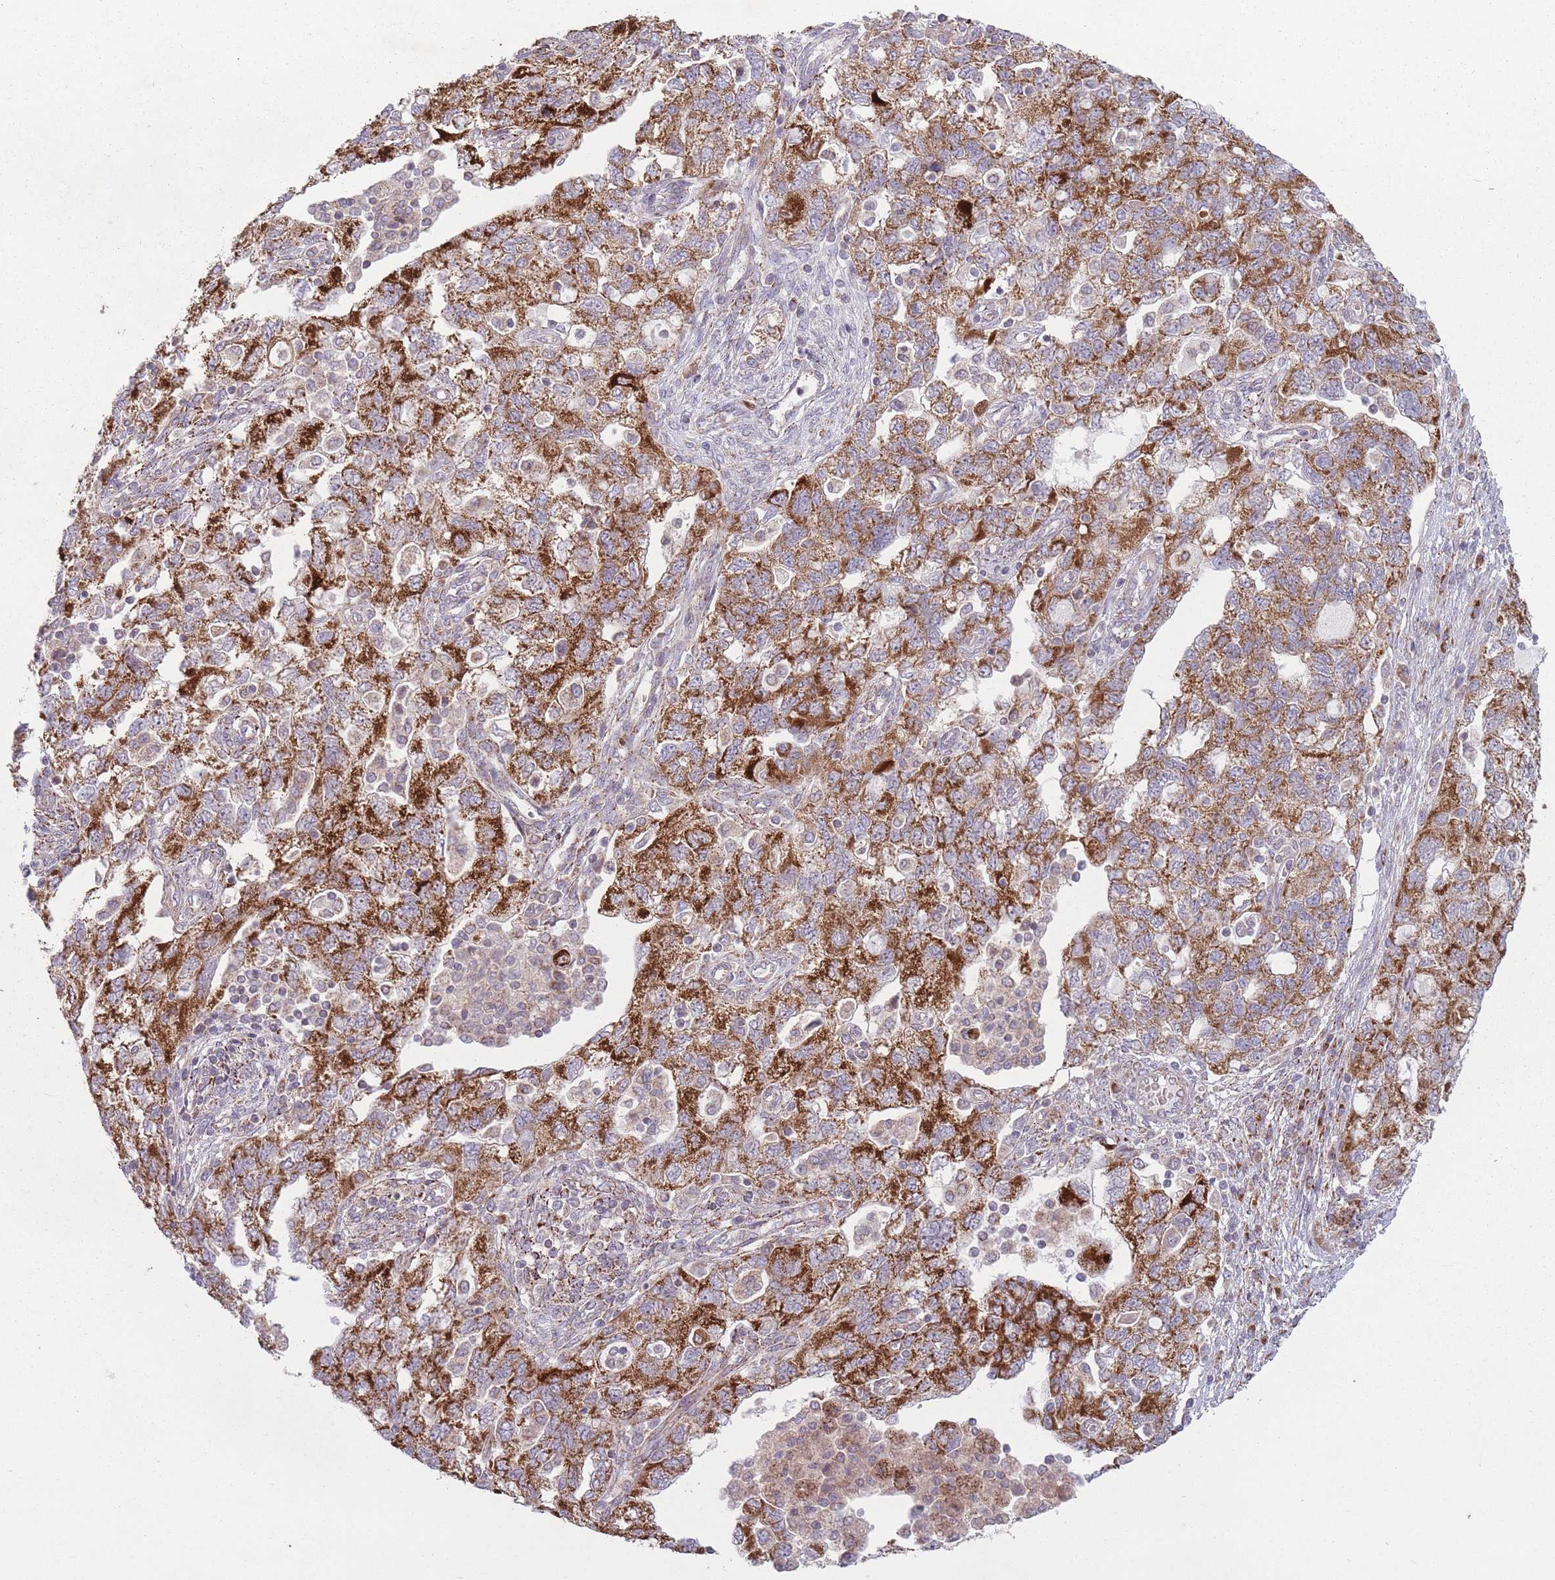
{"staining": {"intensity": "strong", "quantity": ">75%", "location": "cytoplasmic/membranous"}, "tissue": "ovarian cancer", "cell_type": "Tumor cells", "image_type": "cancer", "snomed": [{"axis": "morphology", "description": "Carcinoma, NOS"}, {"axis": "morphology", "description": "Cystadenocarcinoma, serous, NOS"}, {"axis": "topography", "description": "Ovary"}], "caption": "Carcinoma (ovarian) tissue demonstrates strong cytoplasmic/membranous positivity in approximately >75% of tumor cells", "gene": "OR10Q1", "patient": {"sex": "female", "age": 69}}